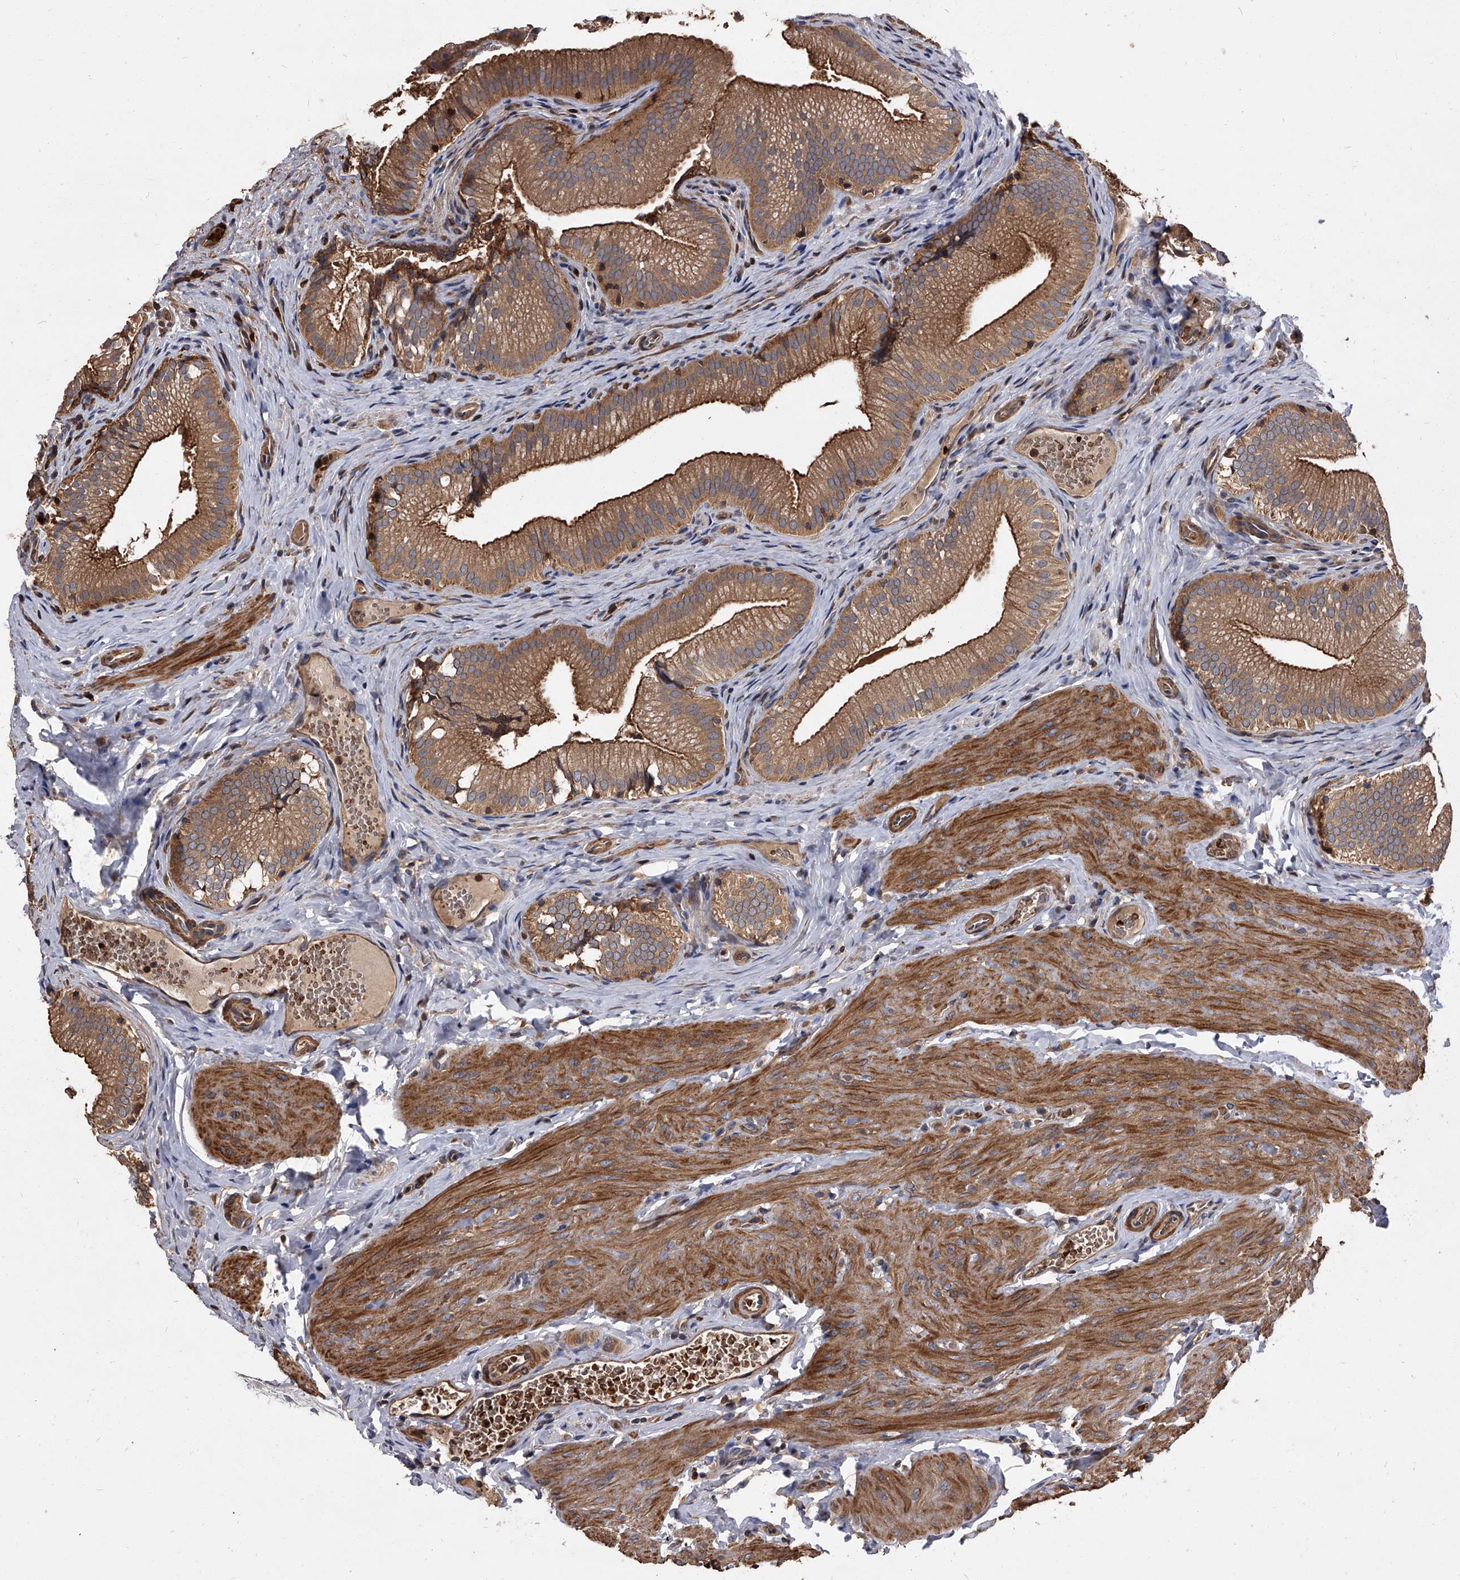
{"staining": {"intensity": "moderate", "quantity": ">75%", "location": "cytoplasmic/membranous"}, "tissue": "gallbladder", "cell_type": "Glandular cells", "image_type": "normal", "snomed": [{"axis": "morphology", "description": "Normal tissue, NOS"}, {"axis": "topography", "description": "Gallbladder"}], "caption": "Immunohistochemistry photomicrograph of normal gallbladder: human gallbladder stained using immunohistochemistry (IHC) displays medium levels of moderate protein expression localized specifically in the cytoplasmic/membranous of glandular cells, appearing as a cytoplasmic/membranous brown color.", "gene": "STK36", "patient": {"sex": "female", "age": 30}}